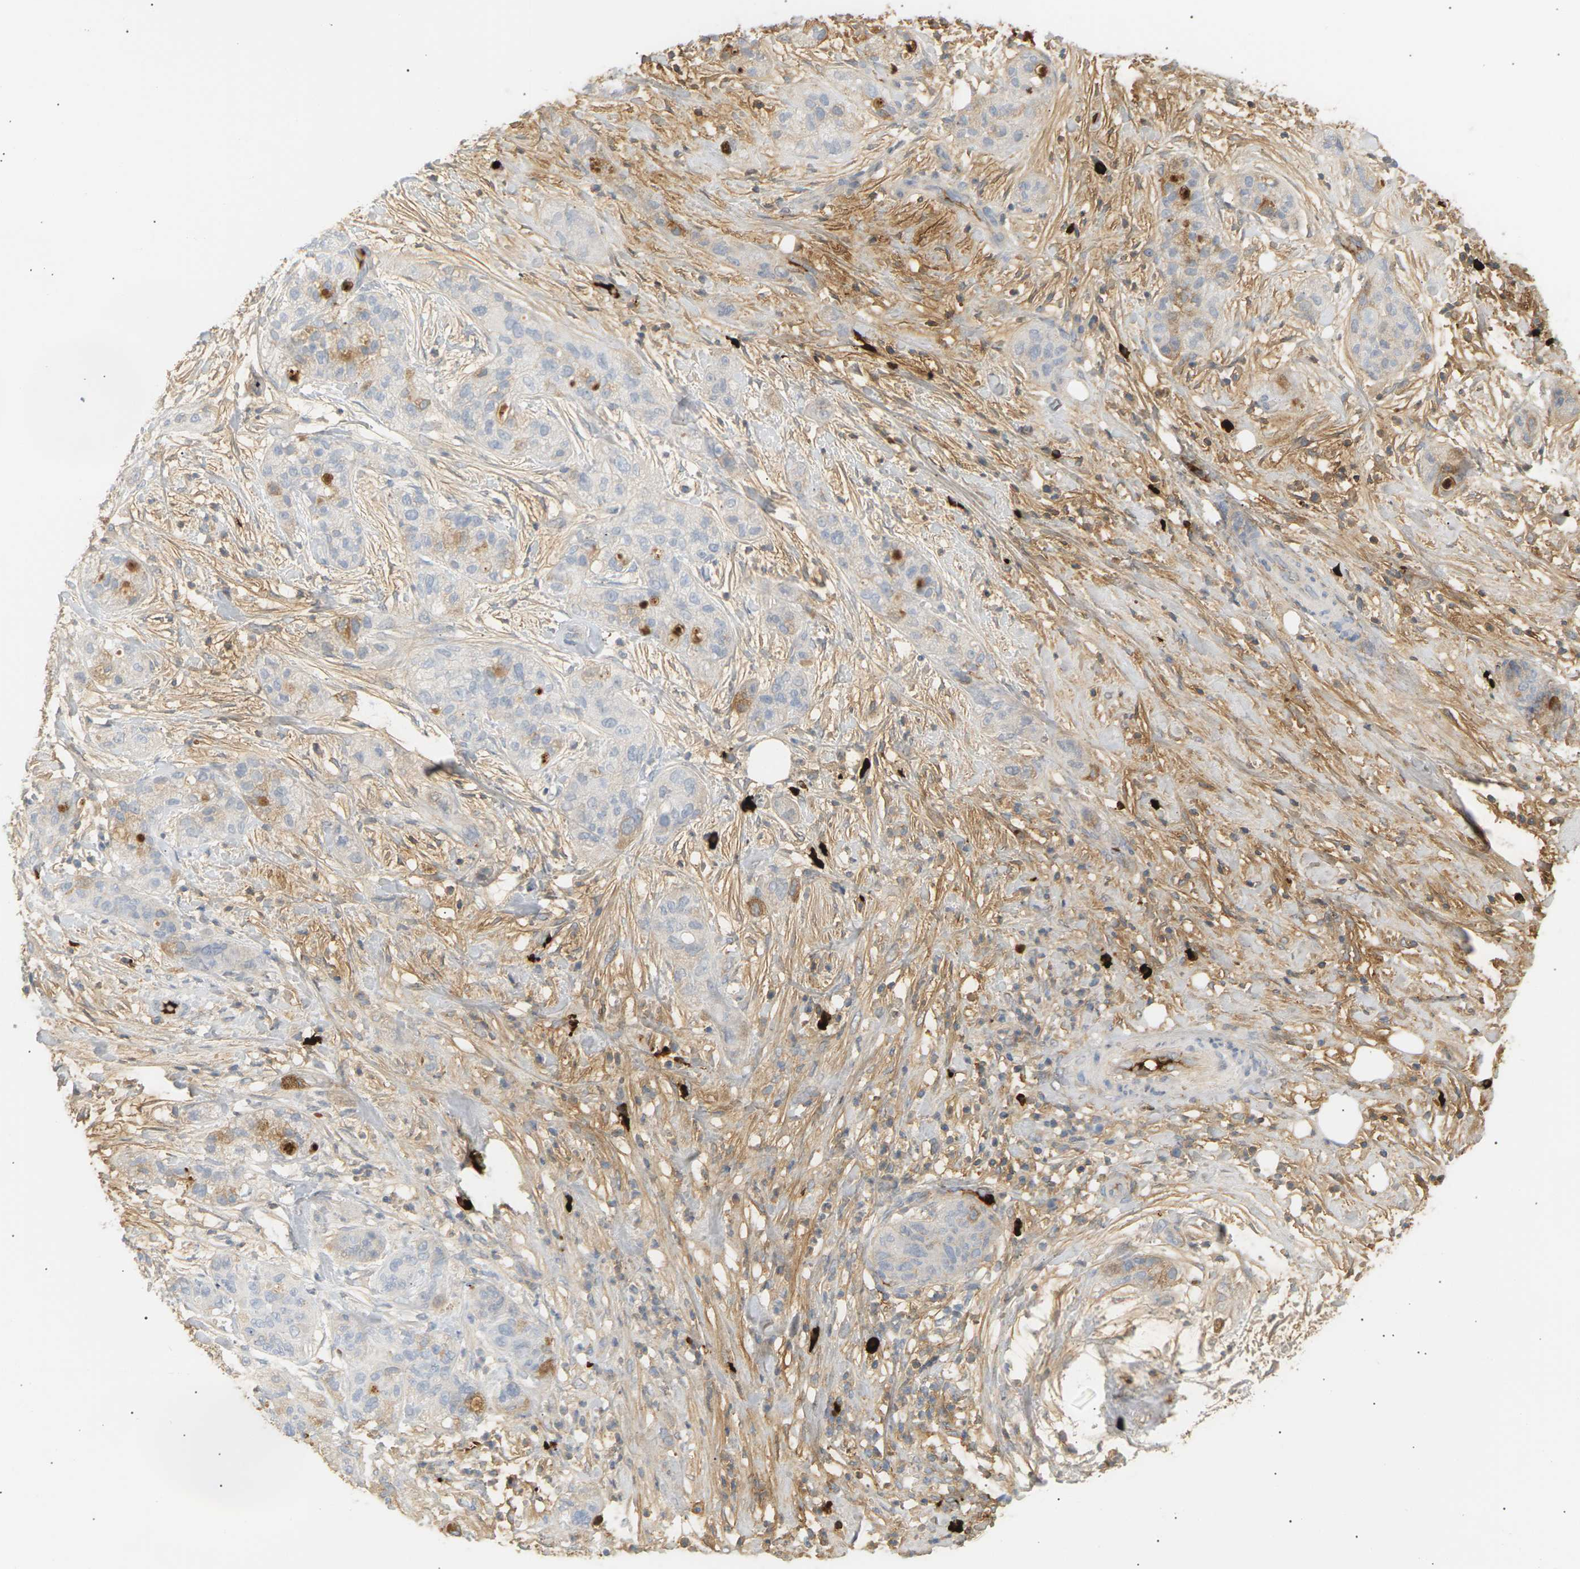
{"staining": {"intensity": "negative", "quantity": "none", "location": "none"}, "tissue": "pancreatic cancer", "cell_type": "Tumor cells", "image_type": "cancer", "snomed": [{"axis": "morphology", "description": "Adenocarcinoma, NOS"}, {"axis": "topography", "description": "Pancreas"}], "caption": "DAB (3,3'-diaminobenzidine) immunohistochemical staining of human pancreatic cancer reveals no significant expression in tumor cells.", "gene": "IGLC3", "patient": {"sex": "female", "age": 78}}